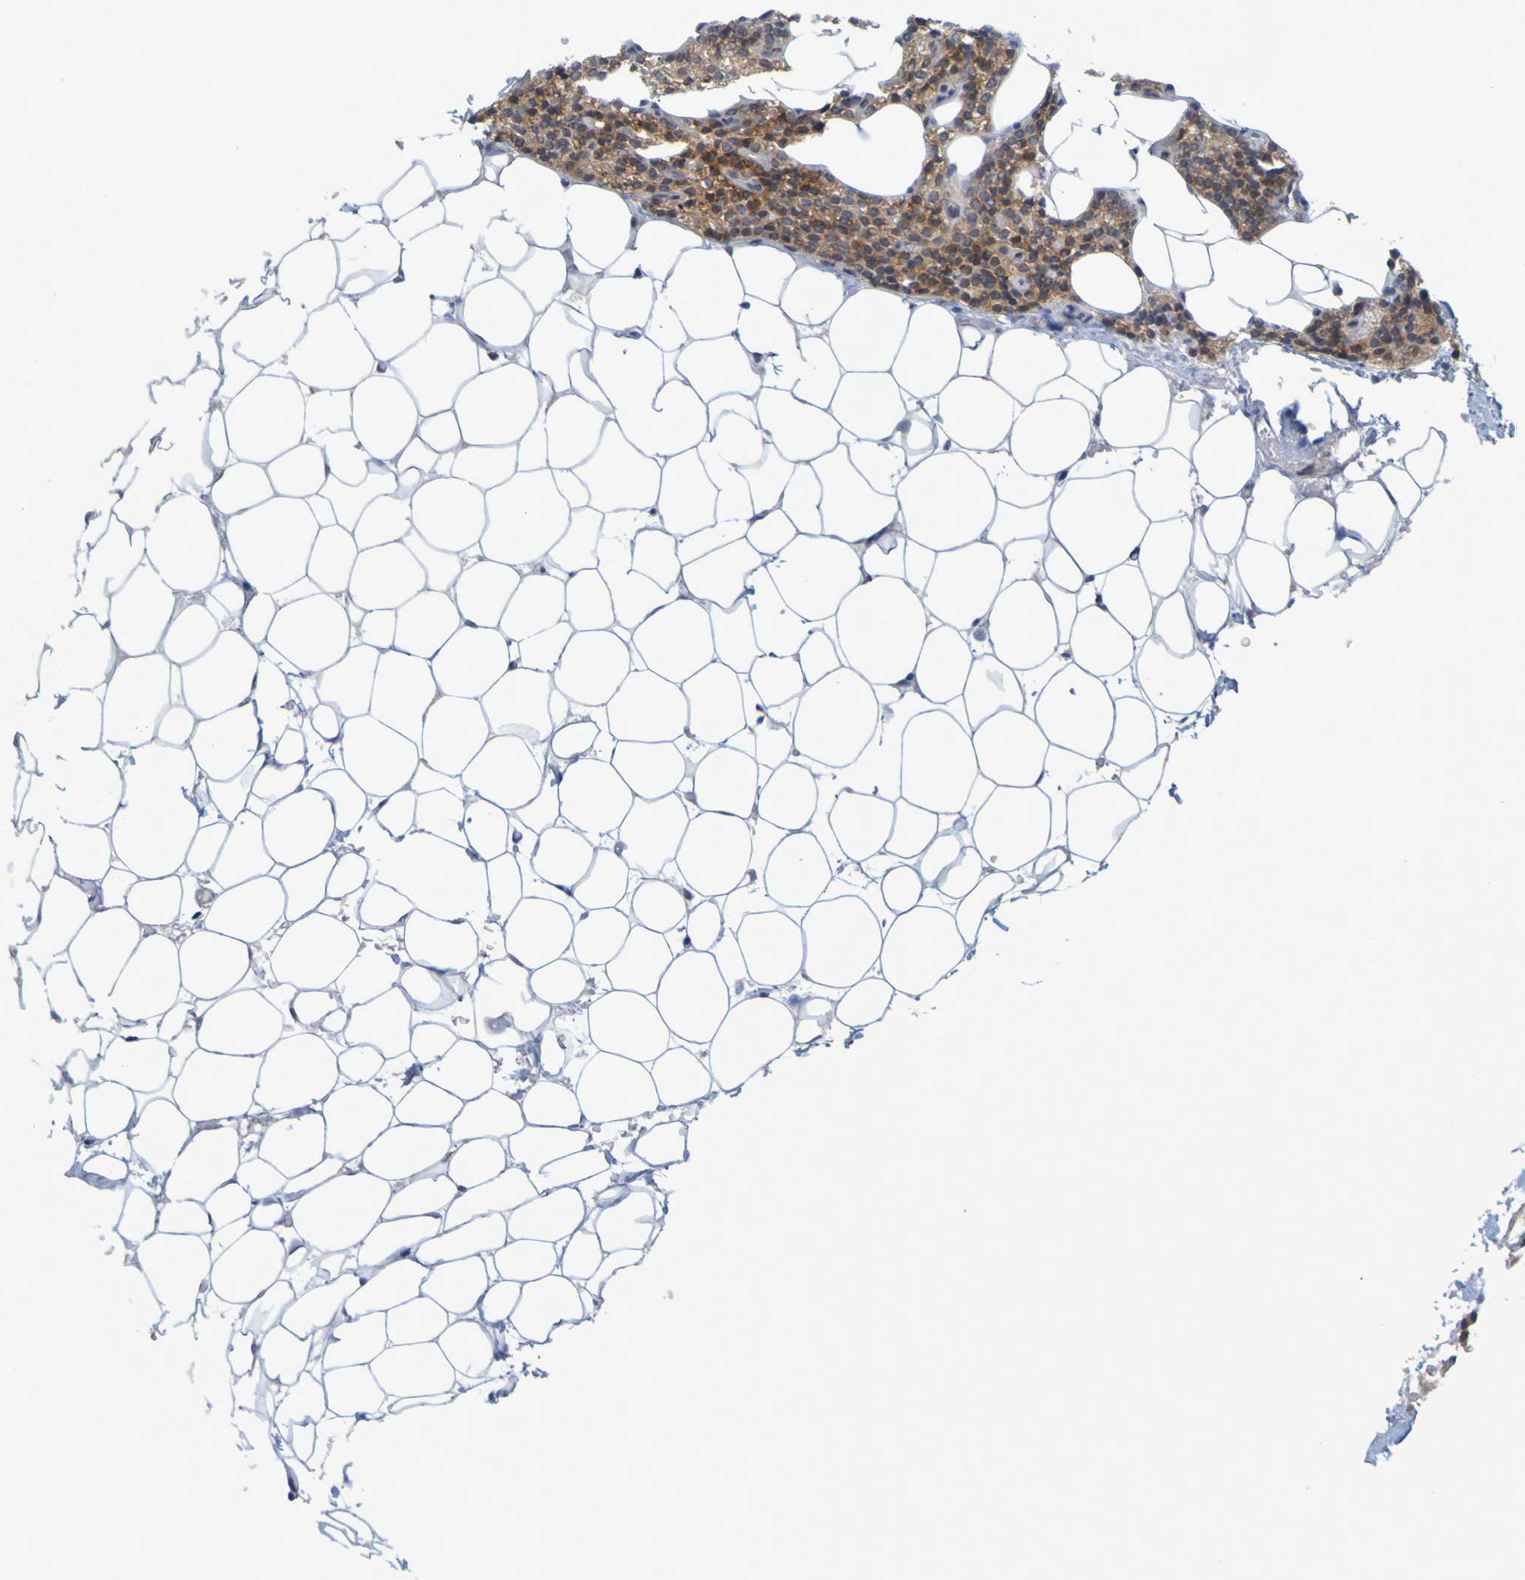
{"staining": {"intensity": "moderate", "quantity": ">75%", "location": "cytoplasmic/membranous"}, "tissue": "parathyroid gland", "cell_type": "Glandular cells", "image_type": "normal", "snomed": [{"axis": "morphology", "description": "Normal tissue, NOS"}, {"axis": "morphology", "description": "Adenoma, NOS"}, {"axis": "topography", "description": "Parathyroid gland"}], "caption": "Parathyroid gland stained with DAB IHC demonstrates medium levels of moderate cytoplasmic/membranous positivity in approximately >75% of glandular cells. The protein of interest is stained brown, and the nuclei are stained in blue (DAB (3,3'-diaminobenzidine) IHC with brightfield microscopy, high magnification).", "gene": "MOGS", "patient": {"sex": "female", "age": 51}}